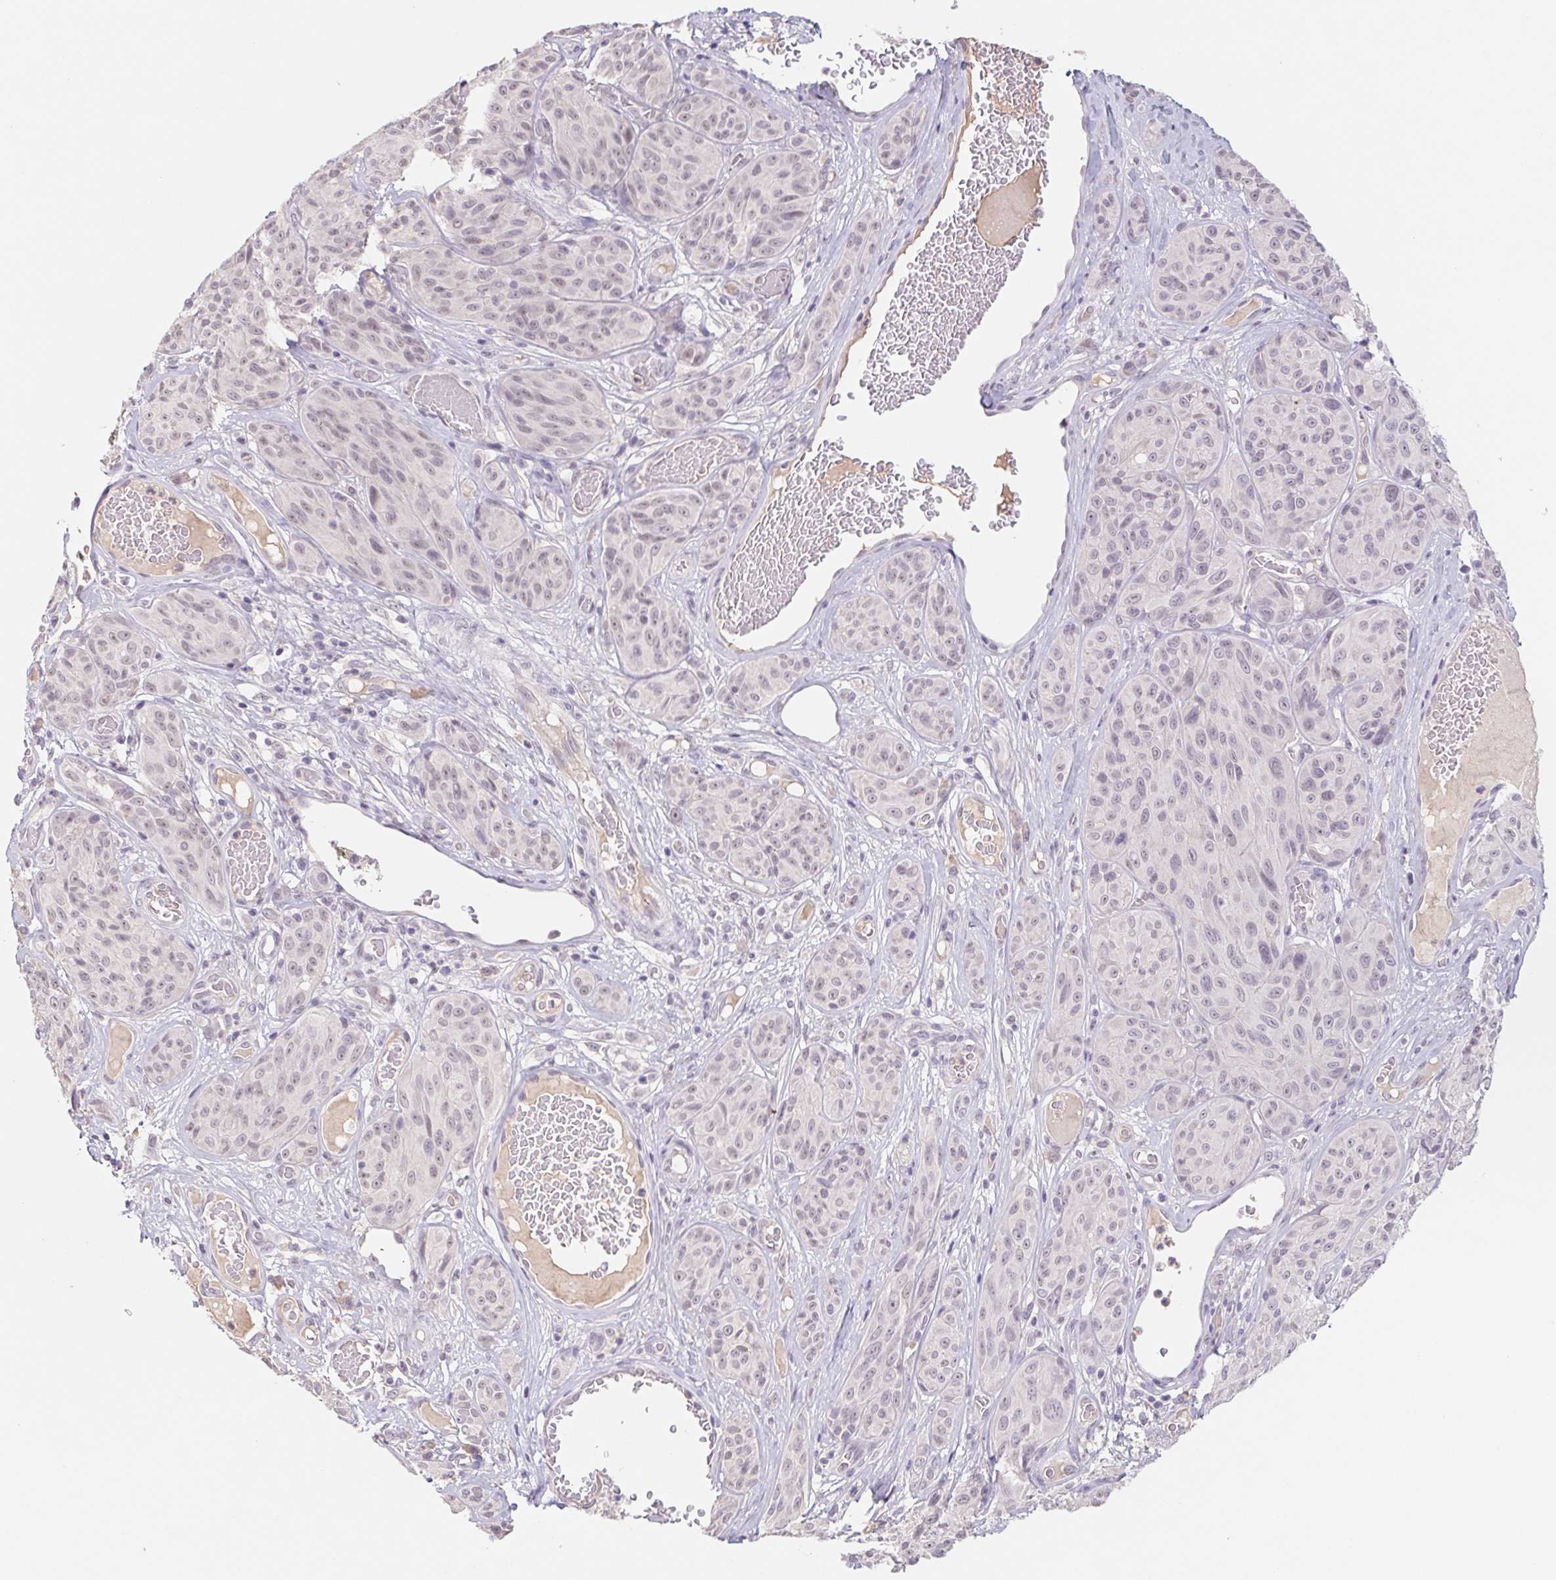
{"staining": {"intensity": "negative", "quantity": "none", "location": "none"}, "tissue": "melanoma", "cell_type": "Tumor cells", "image_type": "cancer", "snomed": [{"axis": "morphology", "description": "Malignant melanoma, NOS"}, {"axis": "topography", "description": "Skin"}], "caption": "An immunohistochemistry image of melanoma is shown. There is no staining in tumor cells of melanoma. The staining was performed using DAB (3,3'-diaminobenzidine) to visualize the protein expression in brown, while the nuclei were stained in blue with hematoxylin (Magnification: 20x).", "gene": "PNMA8B", "patient": {"sex": "male", "age": 91}}